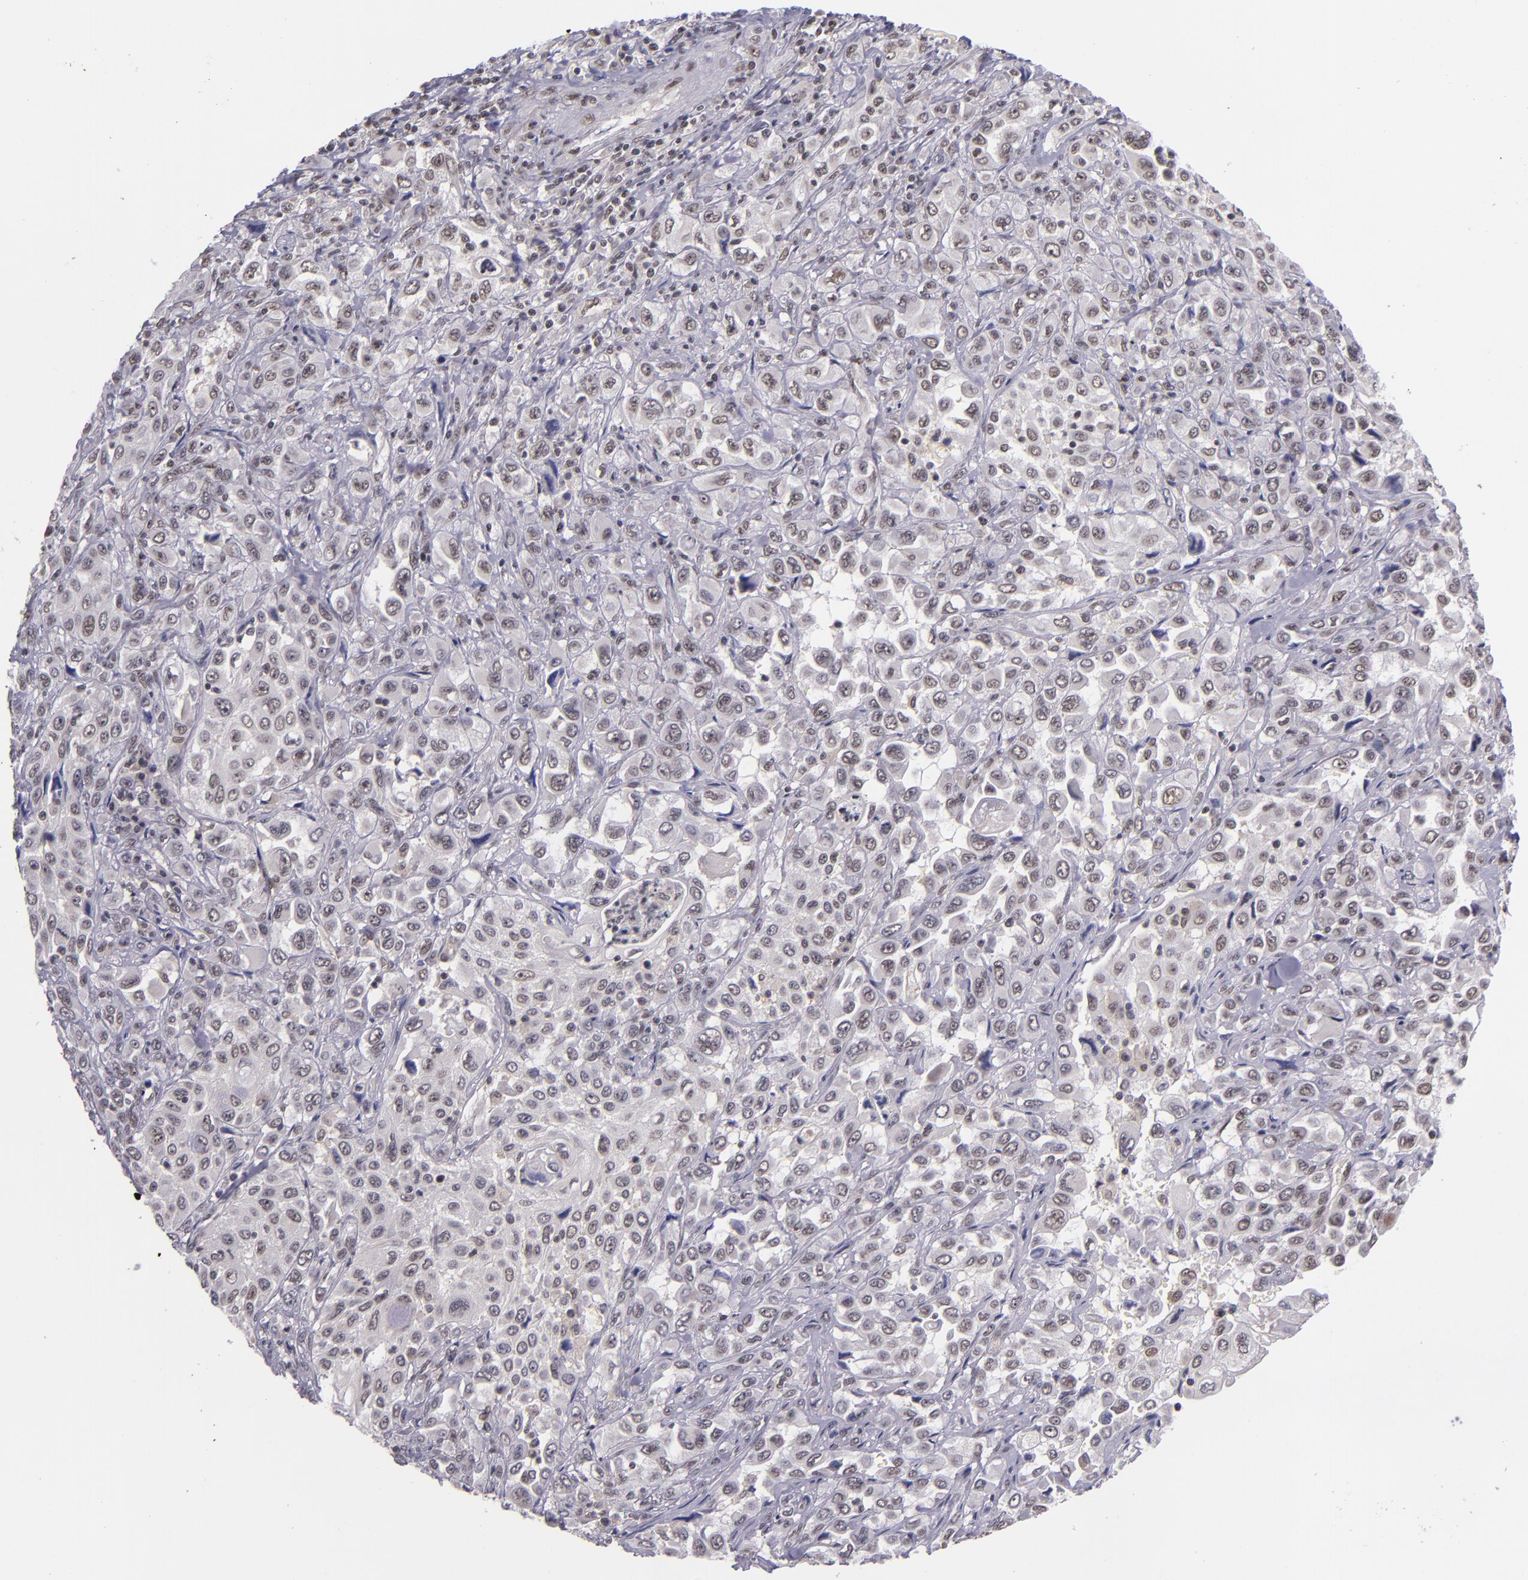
{"staining": {"intensity": "weak", "quantity": "25%-75%", "location": "nuclear"}, "tissue": "pancreatic cancer", "cell_type": "Tumor cells", "image_type": "cancer", "snomed": [{"axis": "morphology", "description": "Adenocarcinoma, NOS"}, {"axis": "topography", "description": "Pancreas"}], "caption": "This is an image of immunohistochemistry staining of pancreatic cancer (adenocarcinoma), which shows weak expression in the nuclear of tumor cells.", "gene": "ZNF148", "patient": {"sex": "male", "age": 70}}